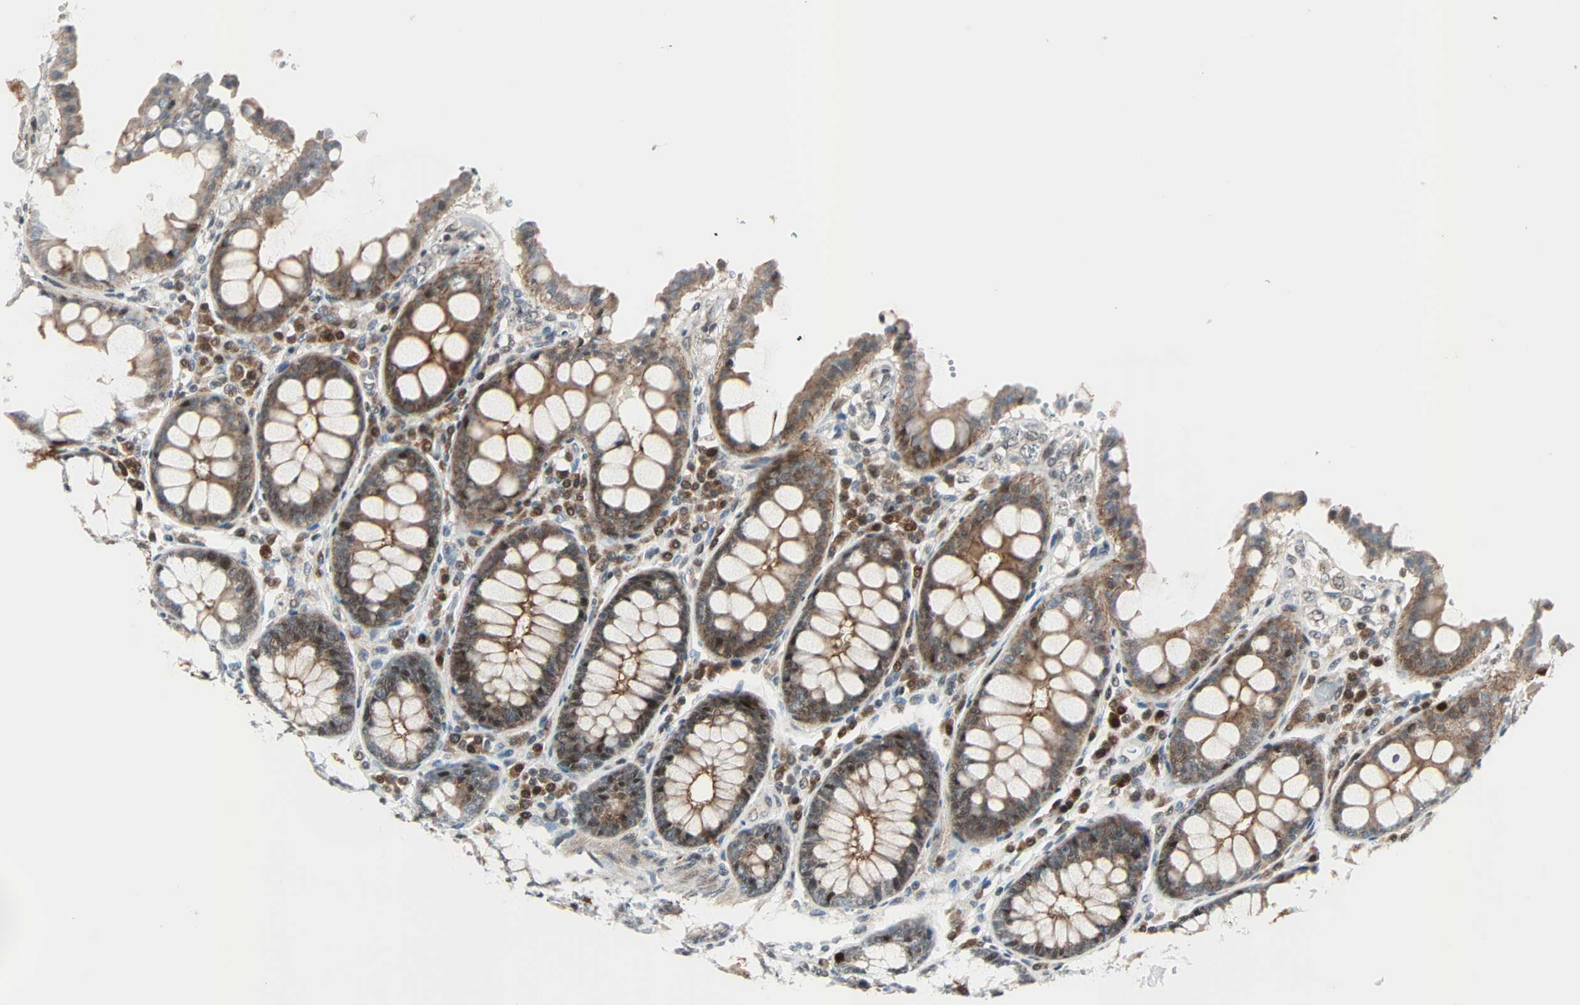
{"staining": {"intensity": "weak", "quantity": "25%-75%", "location": "cytoplasmic/membranous"}, "tissue": "colon", "cell_type": "Endothelial cells", "image_type": "normal", "snomed": [{"axis": "morphology", "description": "Normal tissue, NOS"}, {"axis": "topography", "description": "Colon"}], "caption": "High-power microscopy captured an immunohistochemistry photomicrograph of unremarkable colon, revealing weak cytoplasmic/membranous positivity in about 25%-75% of endothelial cells. (IHC, brightfield microscopy, high magnification).", "gene": "CBX4", "patient": {"sex": "female", "age": 61}}